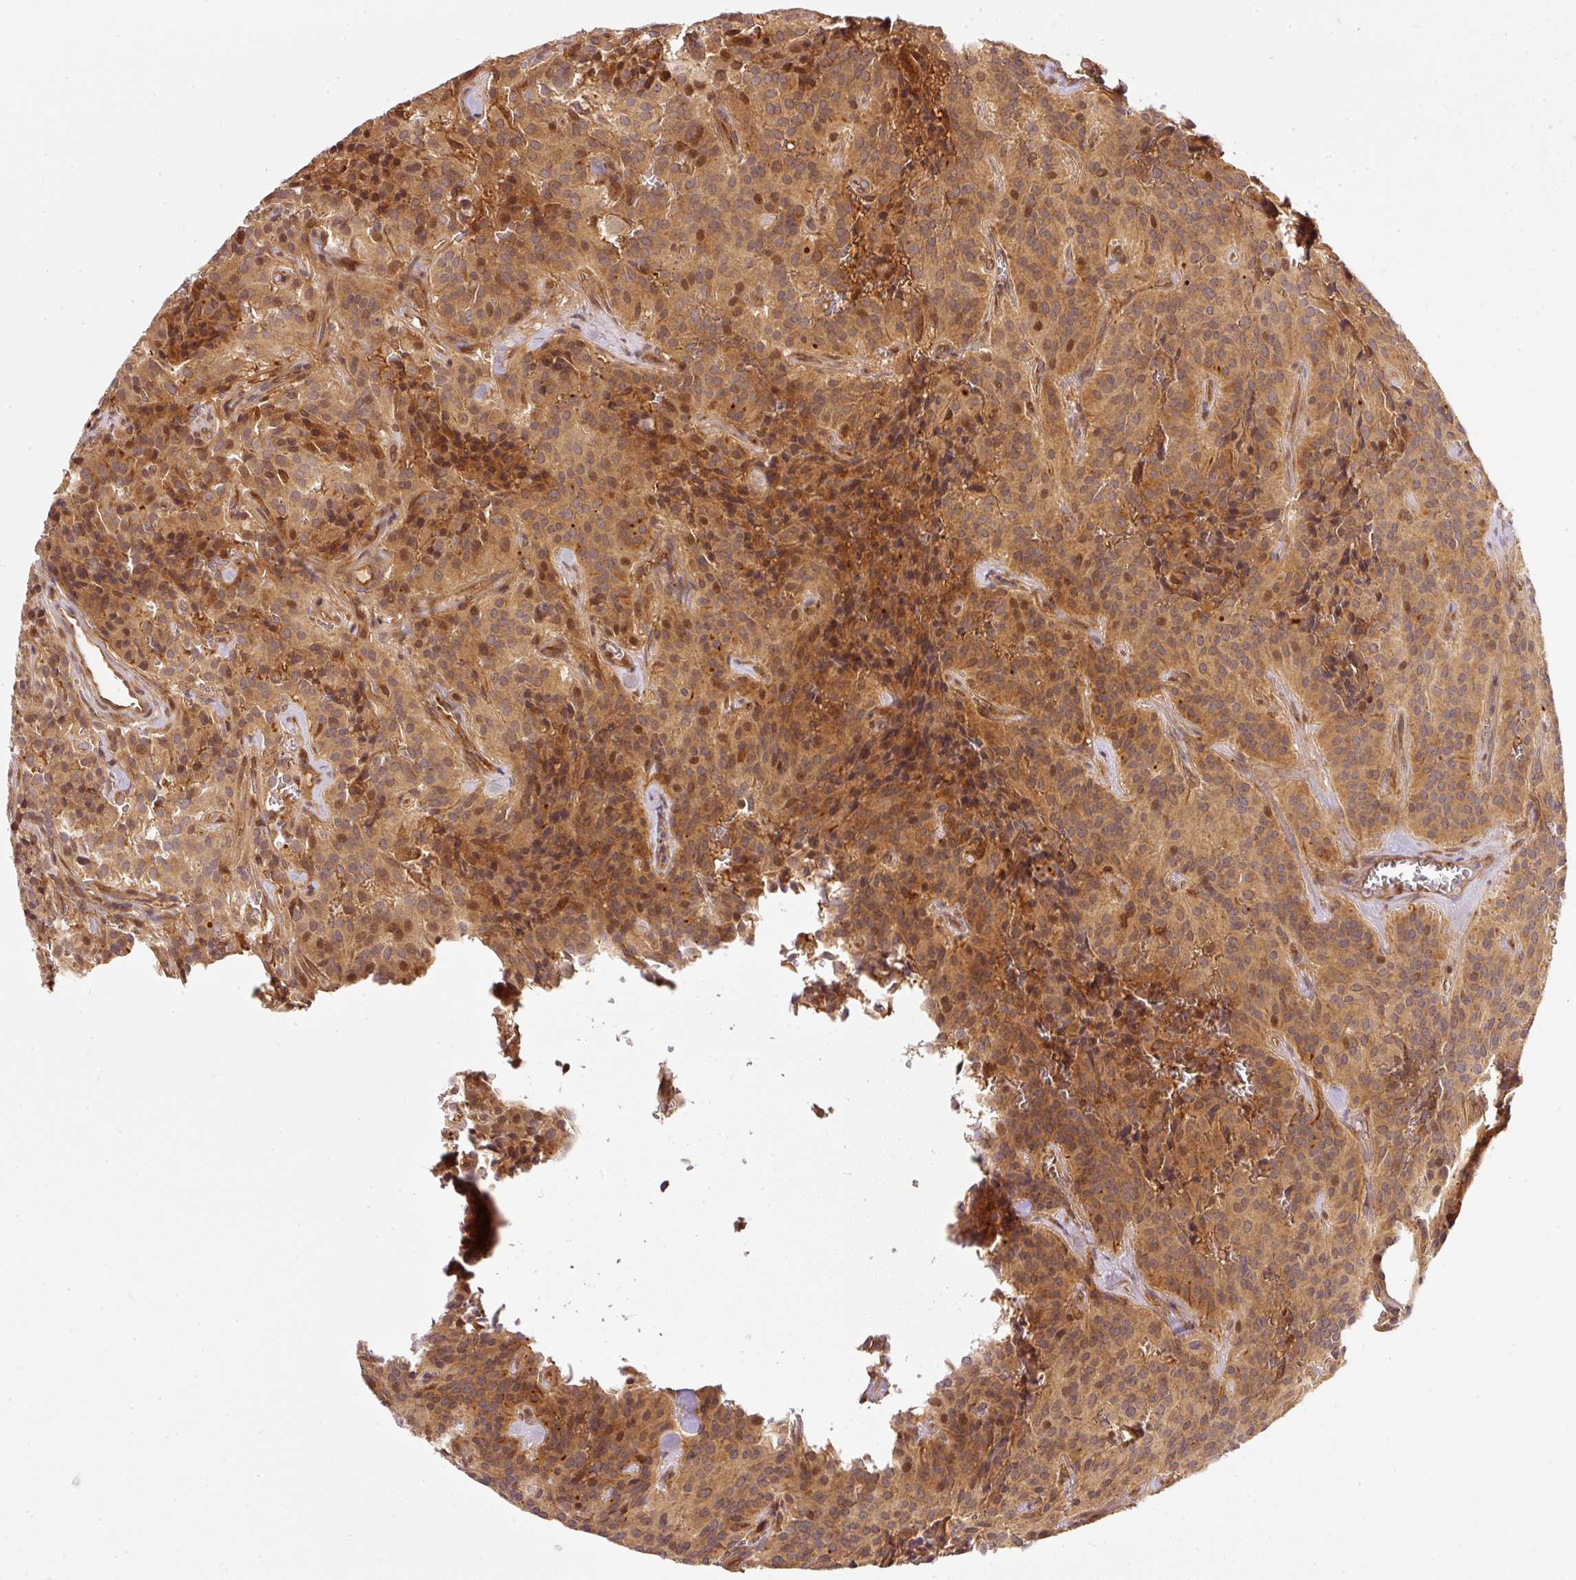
{"staining": {"intensity": "moderate", "quantity": ">75%", "location": "cytoplasmic/membranous"}, "tissue": "glioma", "cell_type": "Tumor cells", "image_type": "cancer", "snomed": [{"axis": "morphology", "description": "Glioma, malignant, Low grade"}, {"axis": "topography", "description": "Brain"}], "caption": "A micrograph showing moderate cytoplasmic/membranous expression in about >75% of tumor cells in glioma, as visualized by brown immunohistochemical staining.", "gene": "MIF4GD", "patient": {"sex": "male", "age": 42}}